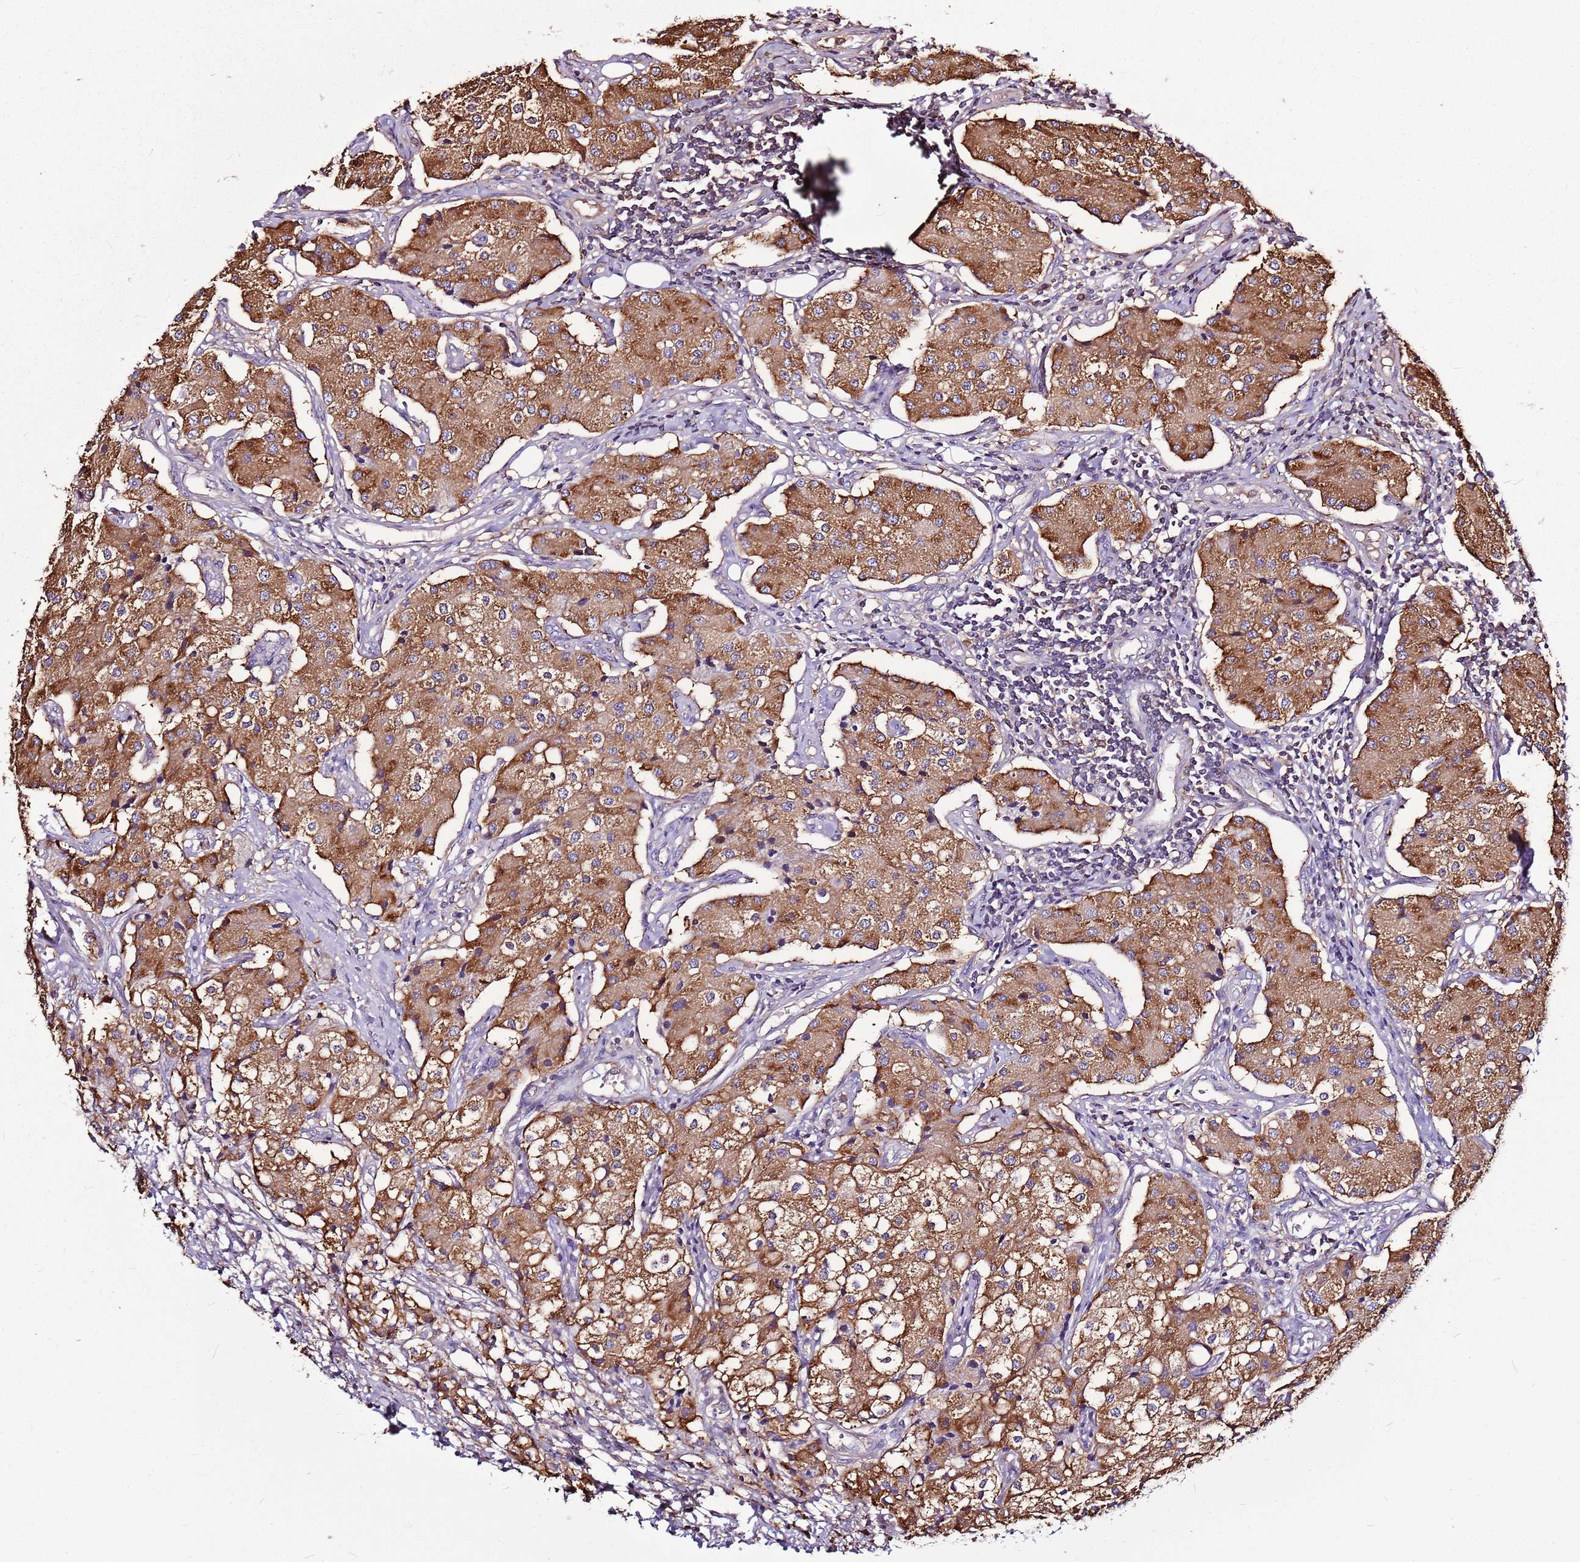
{"staining": {"intensity": "moderate", "quantity": ">75%", "location": "cytoplasmic/membranous"}, "tissue": "carcinoid", "cell_type": "Tumor cells", "image_type": "cancer", "snomed": [{"axis": "morphology", "description": "Carcinoid, malignant, NOS"}, {"axis": "topography", "description": "Colon"}], "caption": "Brown immunohistochemical staining in malignant carcinoid displays moderate cytoplasmic/membranous expression in about >75% of tumor cells.", "gene": "ATXN2L", "patient": {"sex": "female", "age": 52}}